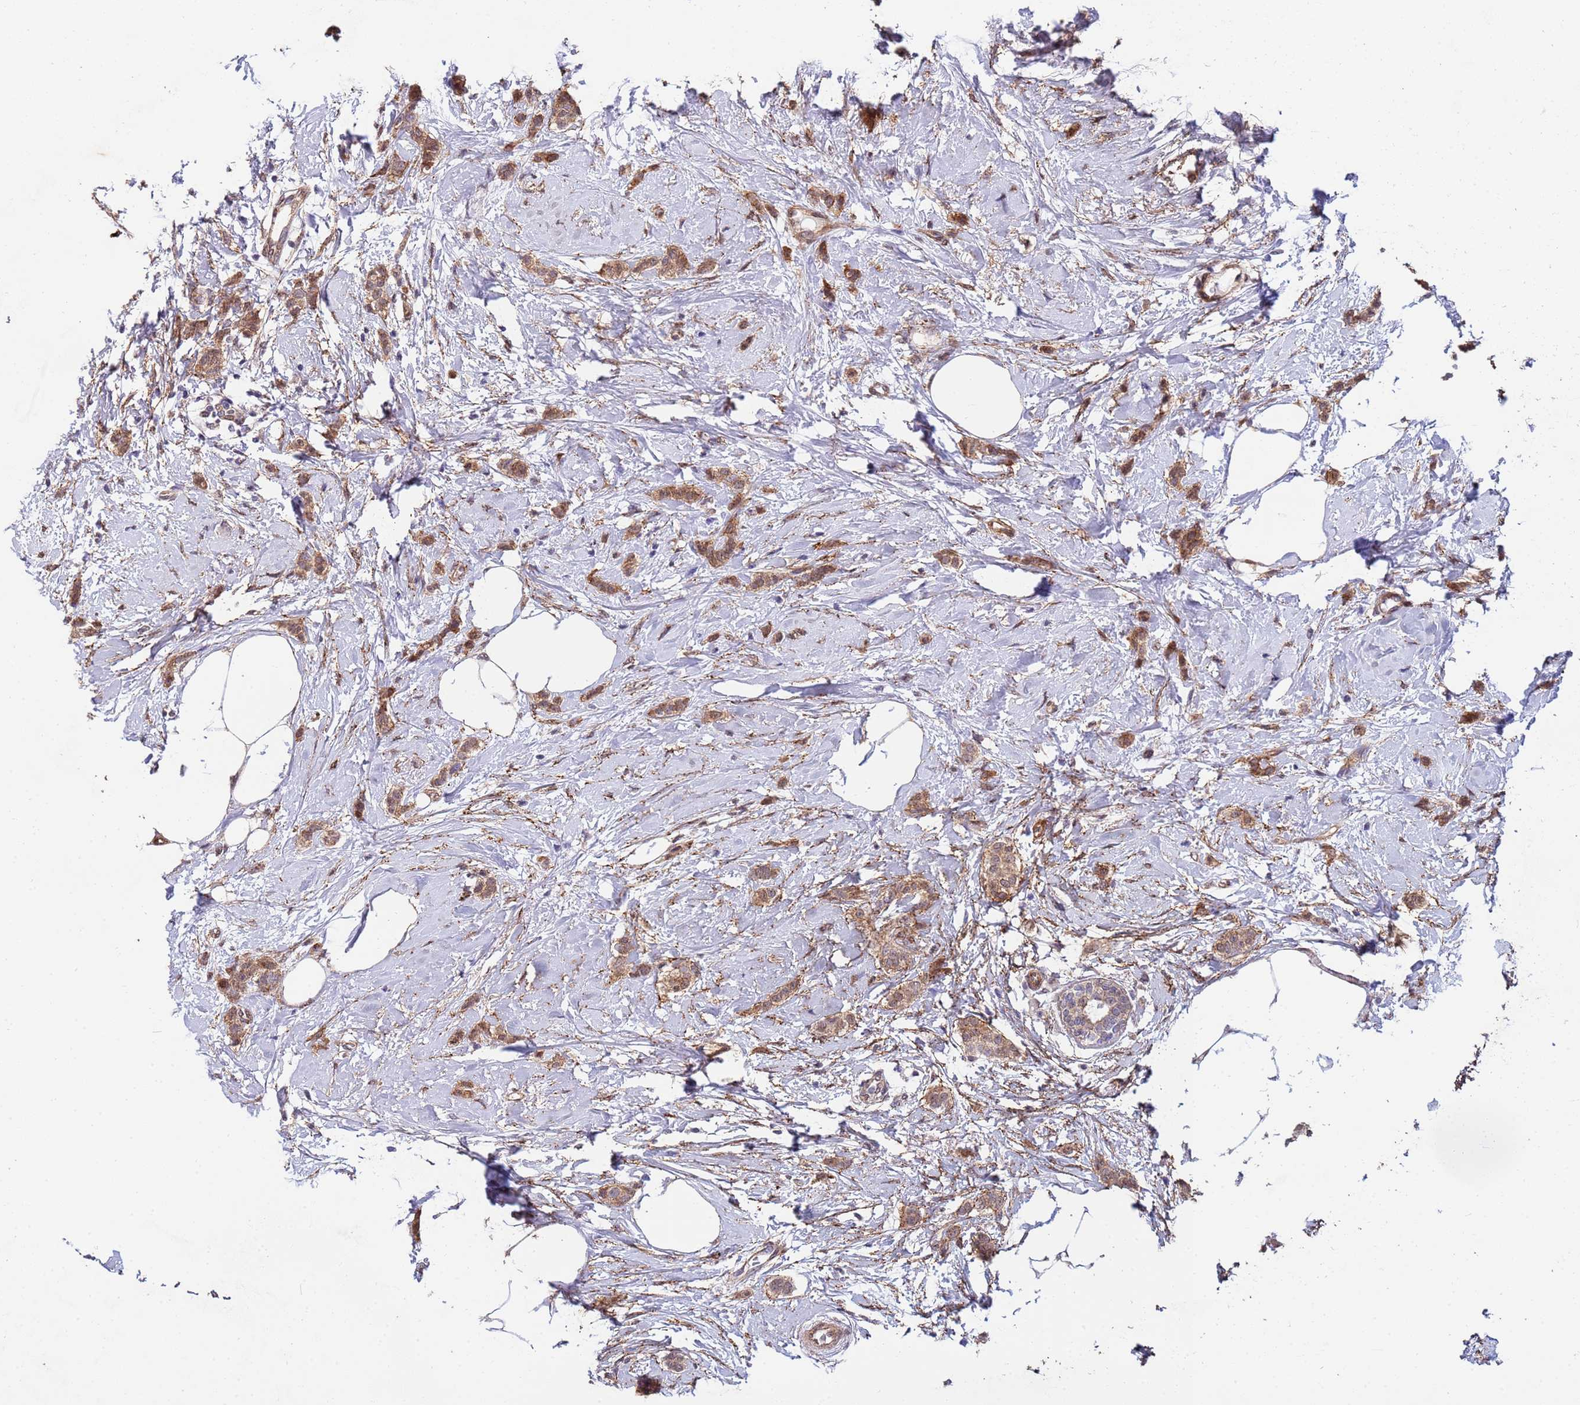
{"staining": {"intensity": "moderate", "quantity": ">75%", "location": "cytoplasmic/membranous,nuclear"}, "tissue": "breast cancer", "cell_type": "Tumor cells", "image_type": "cancer", "snomed": [{"axis": "morphology", "description": "Duct carcinoma"}, {"axis": "topography", "description": "Breast"}], "caption": "Human breast cancer stained with a protein marker reveals moderate staining in tumor cells.", "gene": "TRIP6", "patient": {"sex": "female", "age": 72}}